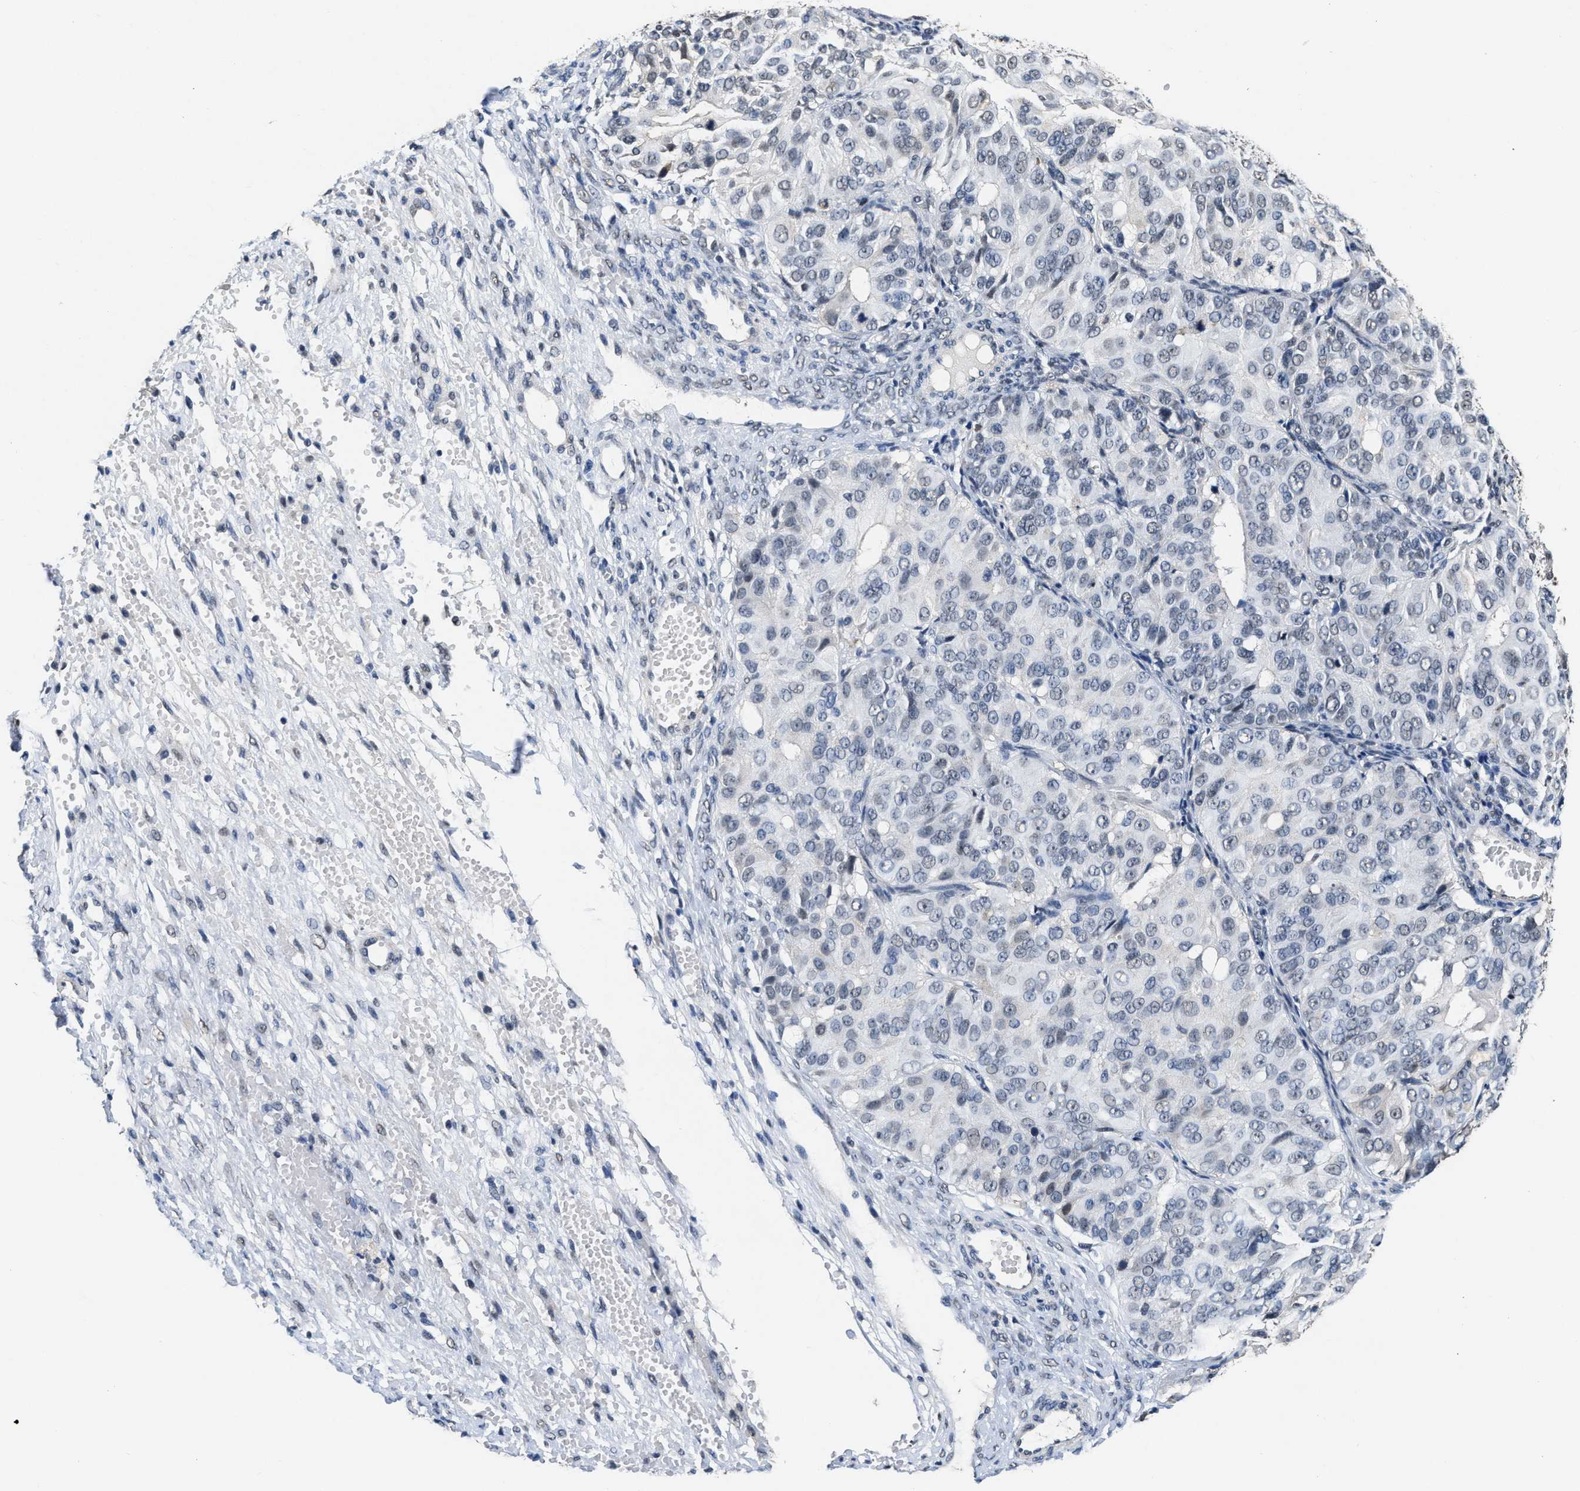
{"staining": {"intensity": "negative", "quantity": "none", "location": "none"}, "tissue": "ovarian cancer", "cell_type": "Tumor cells", "image_type": "cancer", "snomed": [{"axis": "morphology", "description": "Carcinoma, endometroid"}, {"axis": "topography", "description": "Ovary"}], "caption": "The image reveals no staining of tumor cells in ovarian endometroid carcinoma.", "gene": "SUPT16H", "patient": {"sex": "female", "age": 51}}